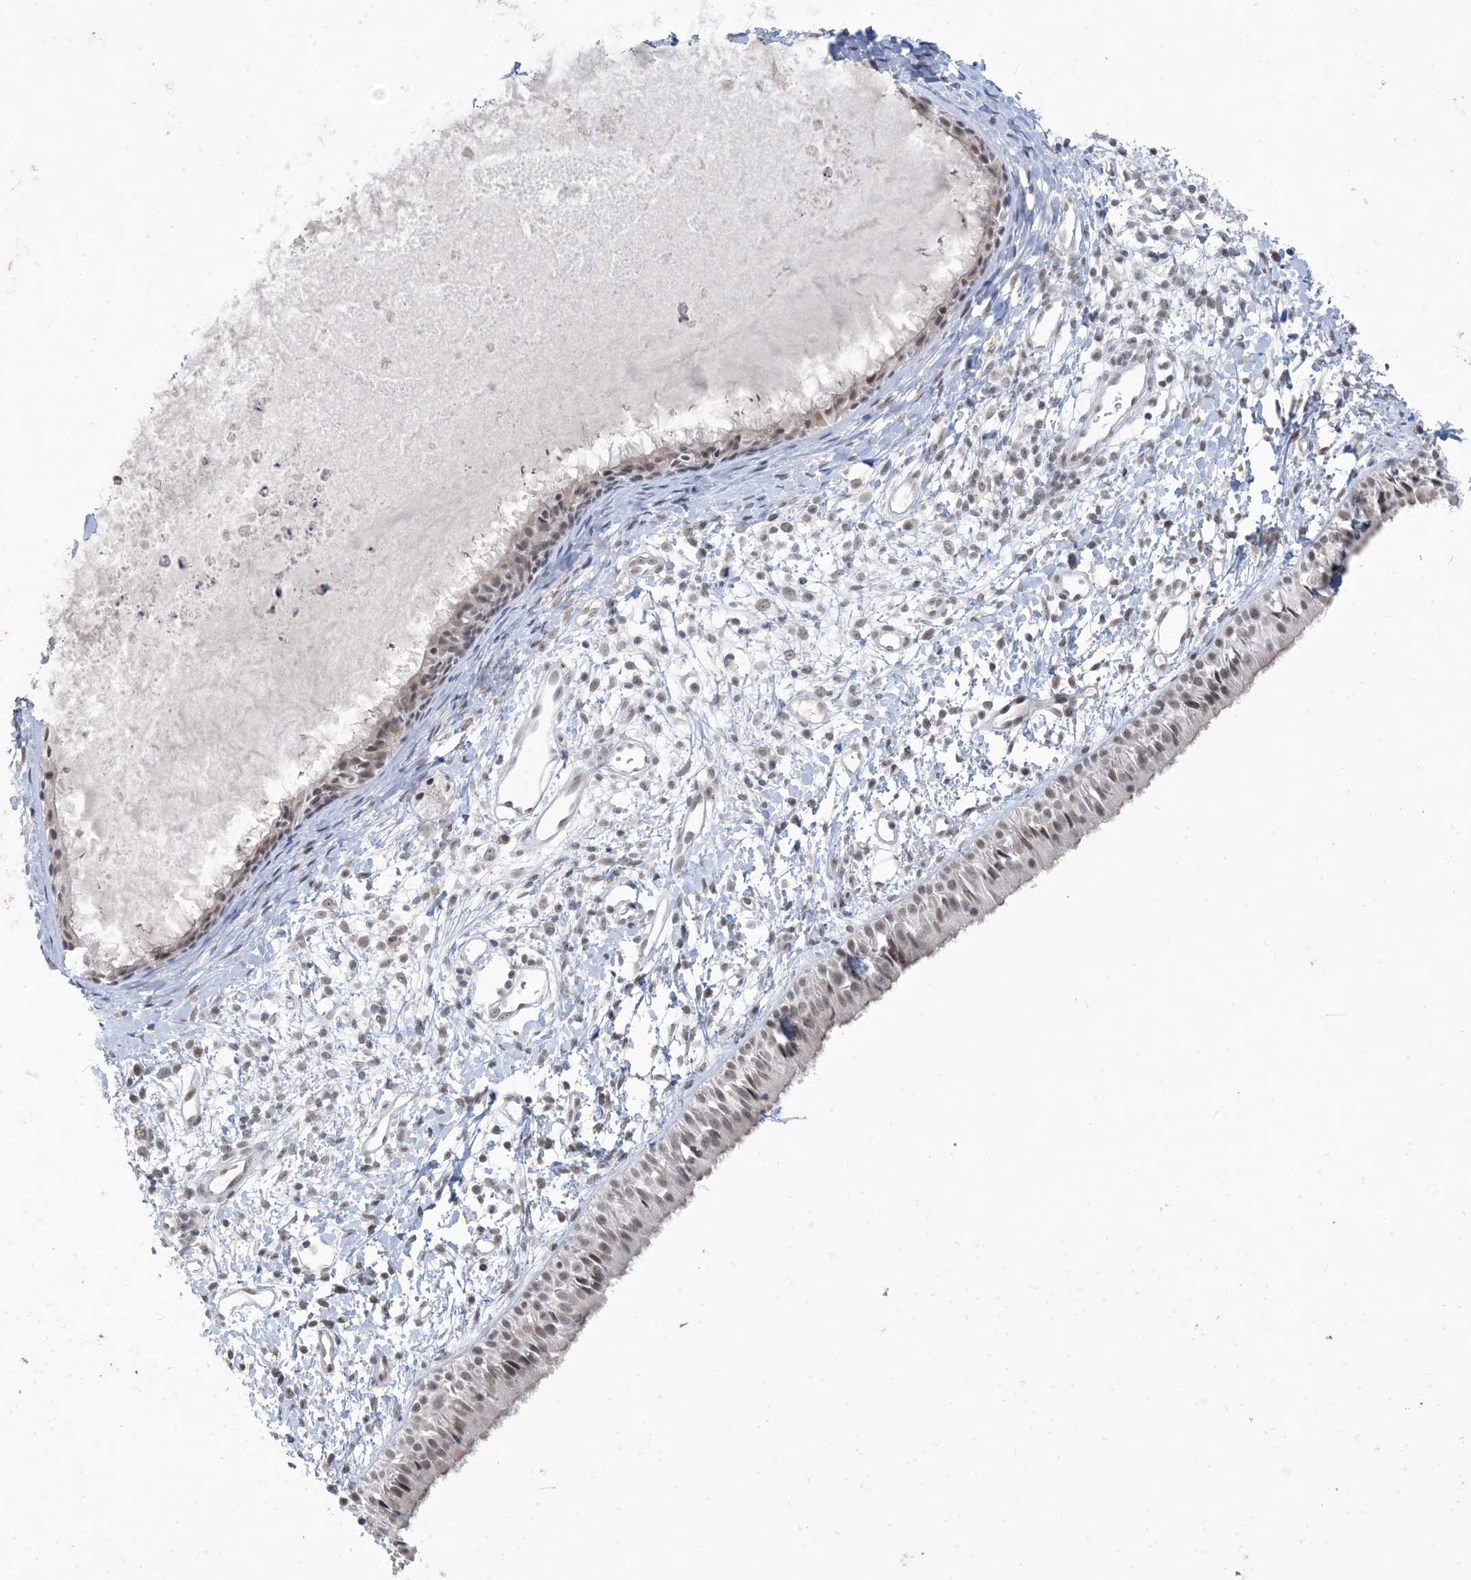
{"staining": {"intensity": "weak", "quantity": ">75%", "location": "nuclear"}, "tissue": "nasopharynx", "cell_type": "Respiratory epithelial cells", "image_type": "normal", "snomed": [{"axis": "morphology", "description": "Normal tissue, NOS"}, {"axis": "topography", "description": "Nasopharynx"}], "caption": "Protein expression analysis of normal human nasopharynx reveals weak nuclear positivity in approximately >75% of respiratory epithelial cells.", "gene": "ZNF674", "patient": {"sex": "male", "age": 22}}